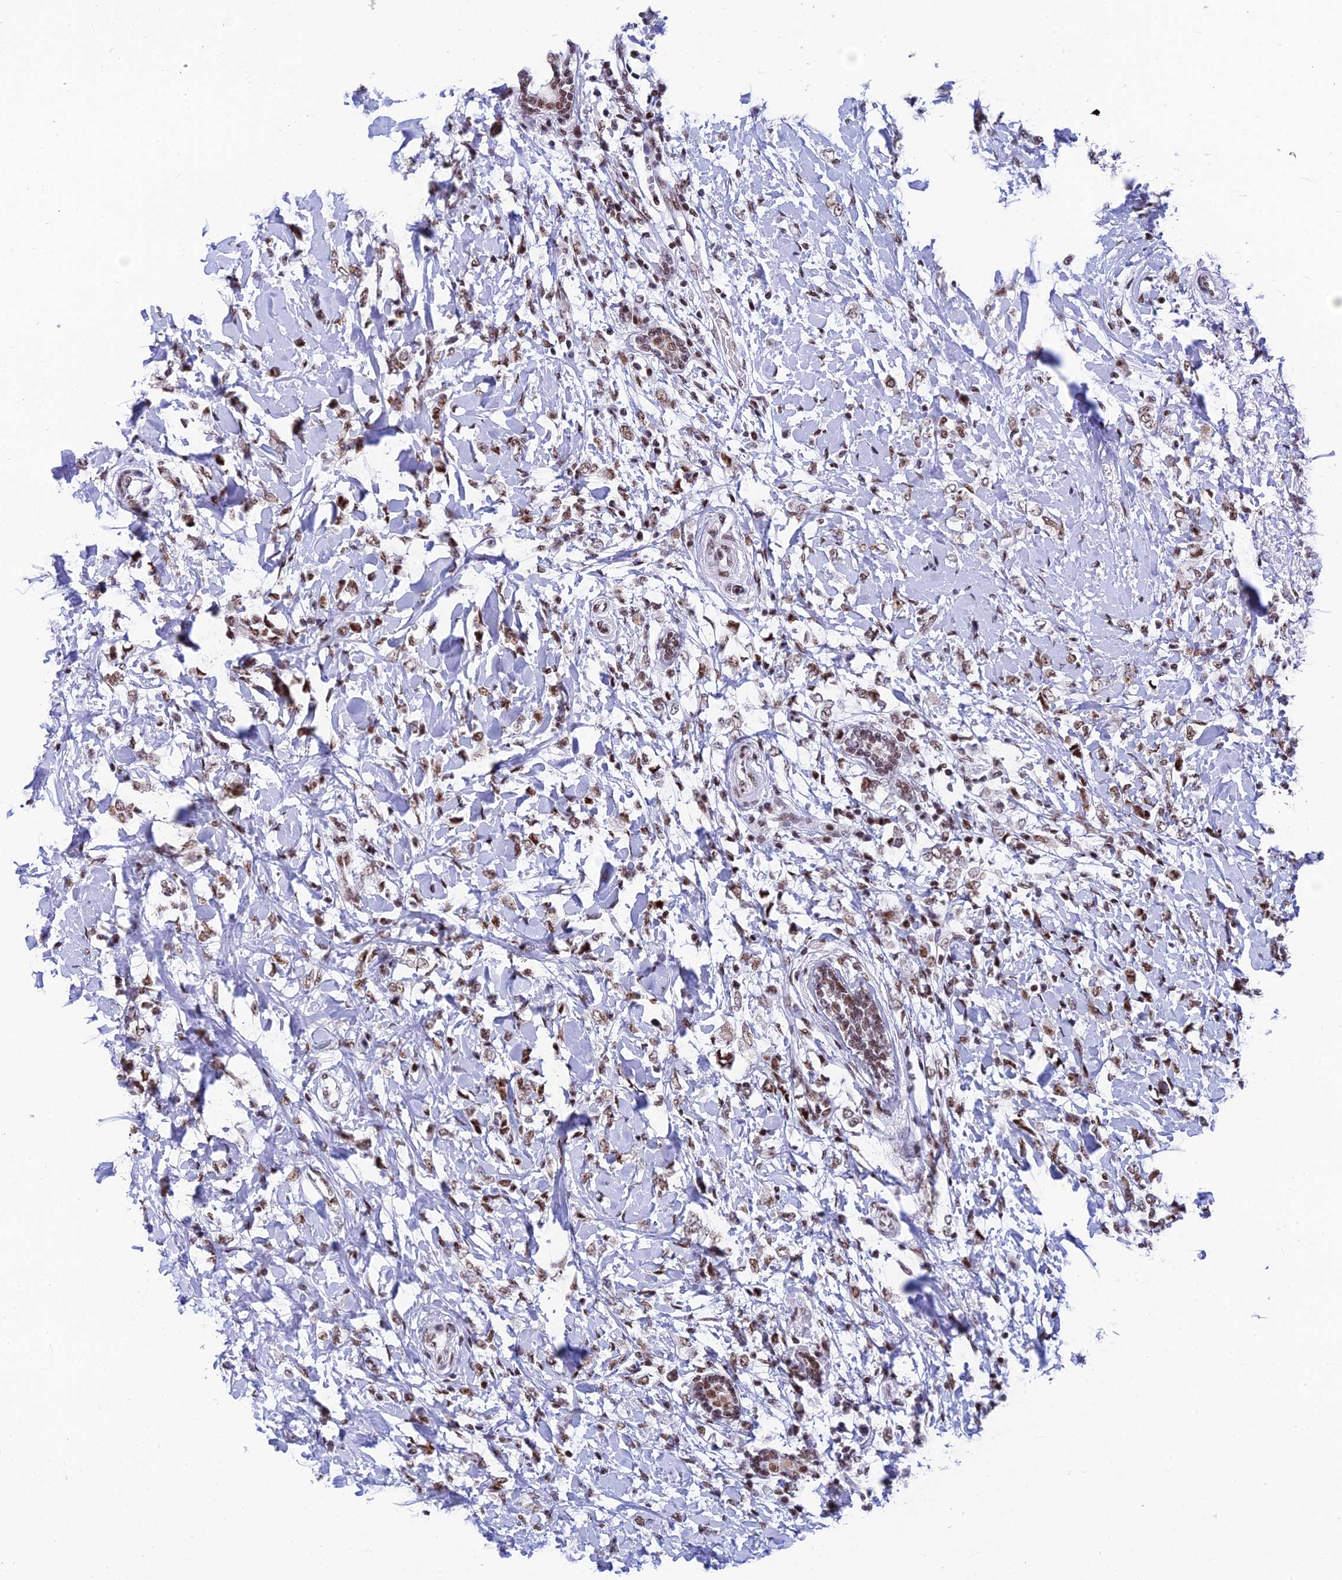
{"staining": {"intensity": "weak", "quantity": ">75%", "location": "nuclear"}, "tissue": "breast cancer", "cell_type": "Tumor cells", "image_type": "cancer", "snomed": [{"axis": "morphology", "description": "Normal tissue, NOS"}, {"axis": "morphology", "description": "Lobular carcinoma"}, {"axis": "topography", "description": "Breast"}], "caption": "DAB immunohistochemical staining of human breast lobular carcinoma displays weak nuclear protein expression in about >75% of tumor cells.", "gene": "USP22", "patient": {"sex": "female", "age": 47}}